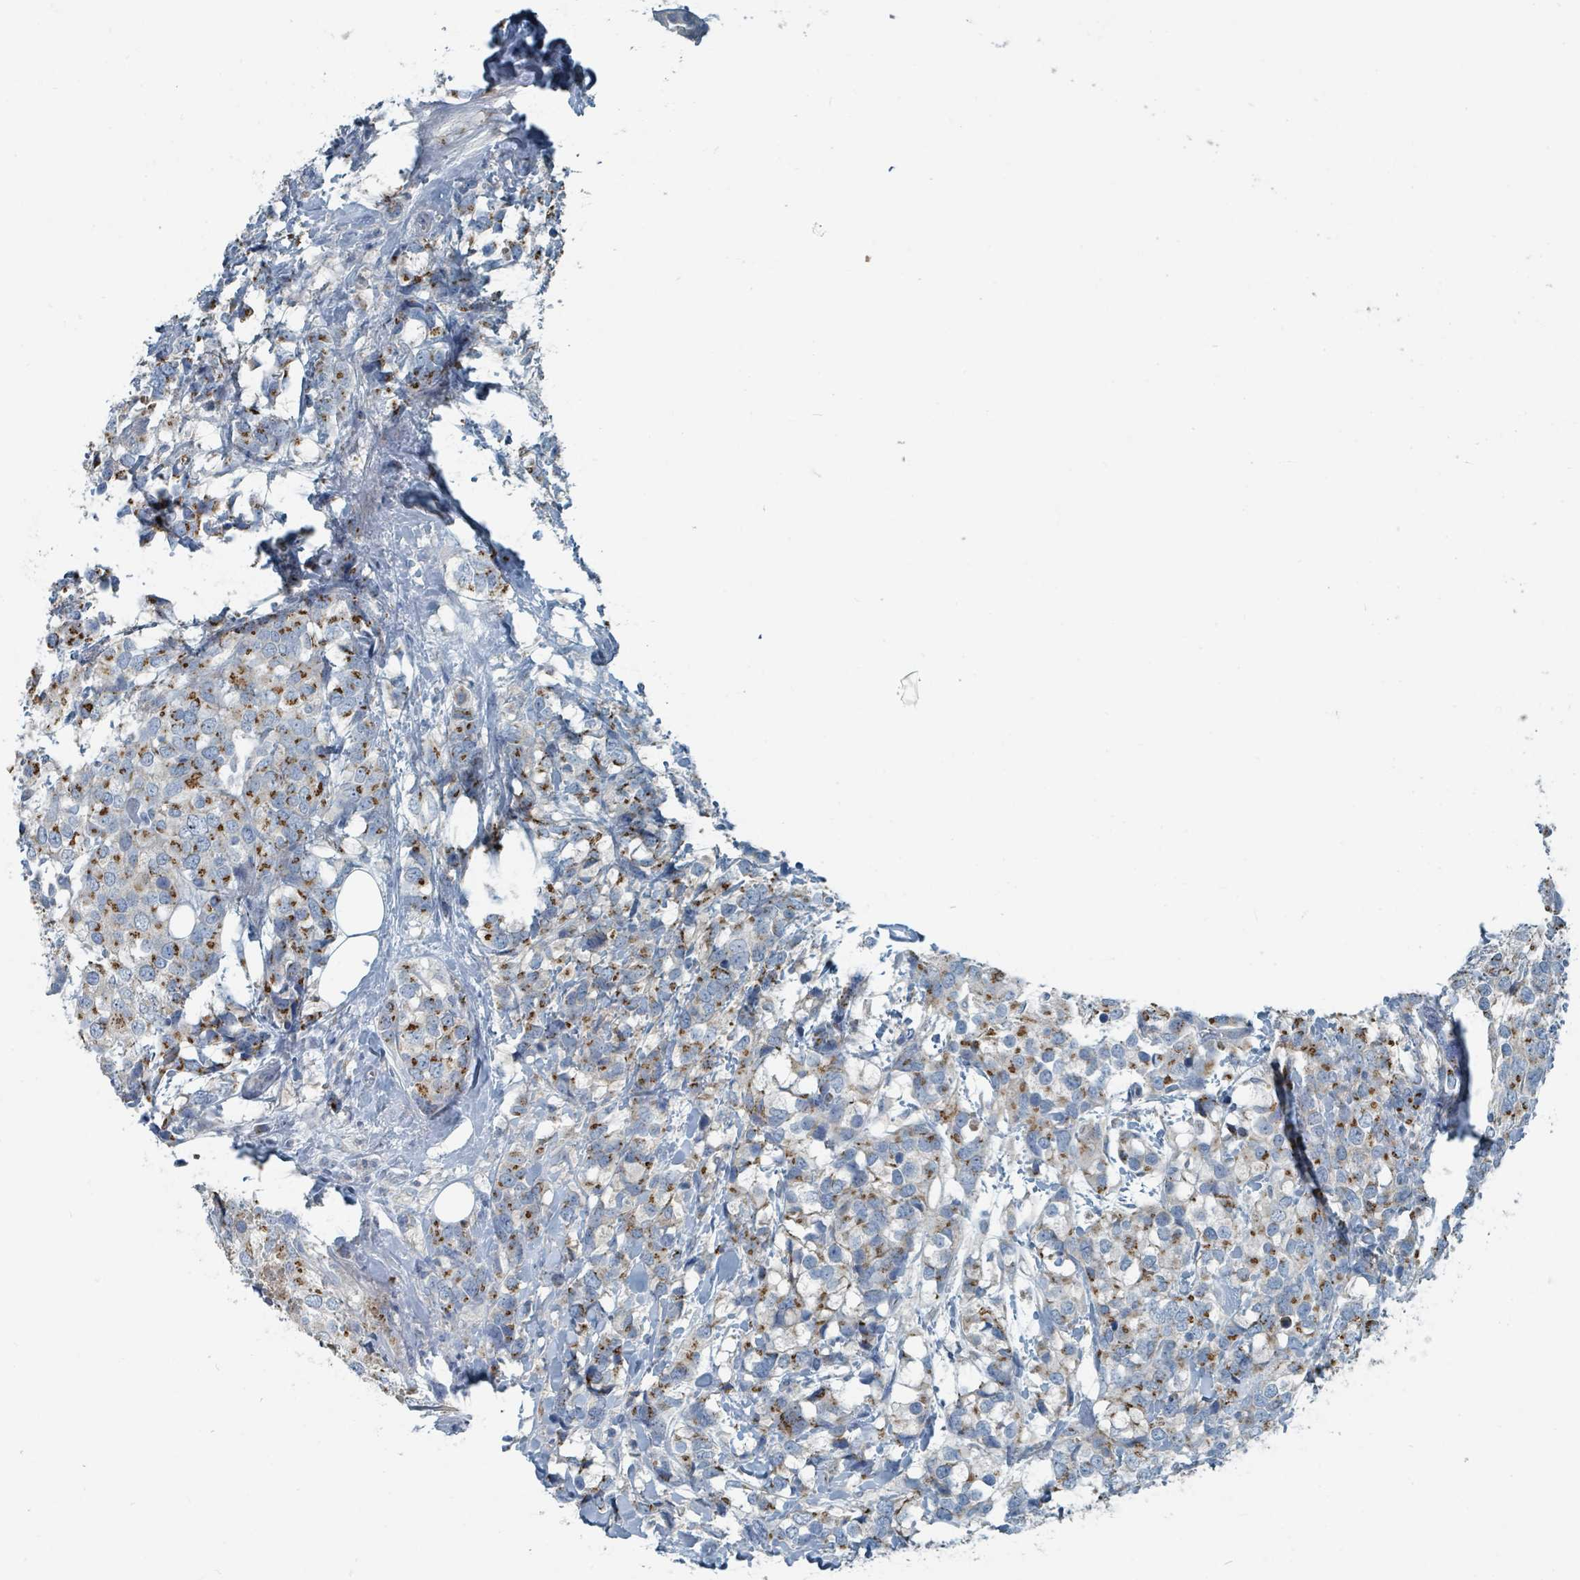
{"staining": {"intensity": "strong", "quantity": ">75%", "location": "cytoplasmic/membranous"}, "tissue": "breast cancer", "cell_type": "Tumor cells", "image_type": "cancer", "snomed": [{"axis": "morphology", "description": "Lobular carcinoma"}, {"axis": "topography", "description": "Breast"}], "caption": "High-power microscopy captured an immunohistochemistry (IHC) histopathology image of lobular carcinoma (breast), revealing strong cytoplasmic/membranous expression in approximately >75% of tumor cells.", "gene": "RASA4", "patient": {"sex": "female", "age": 59}}